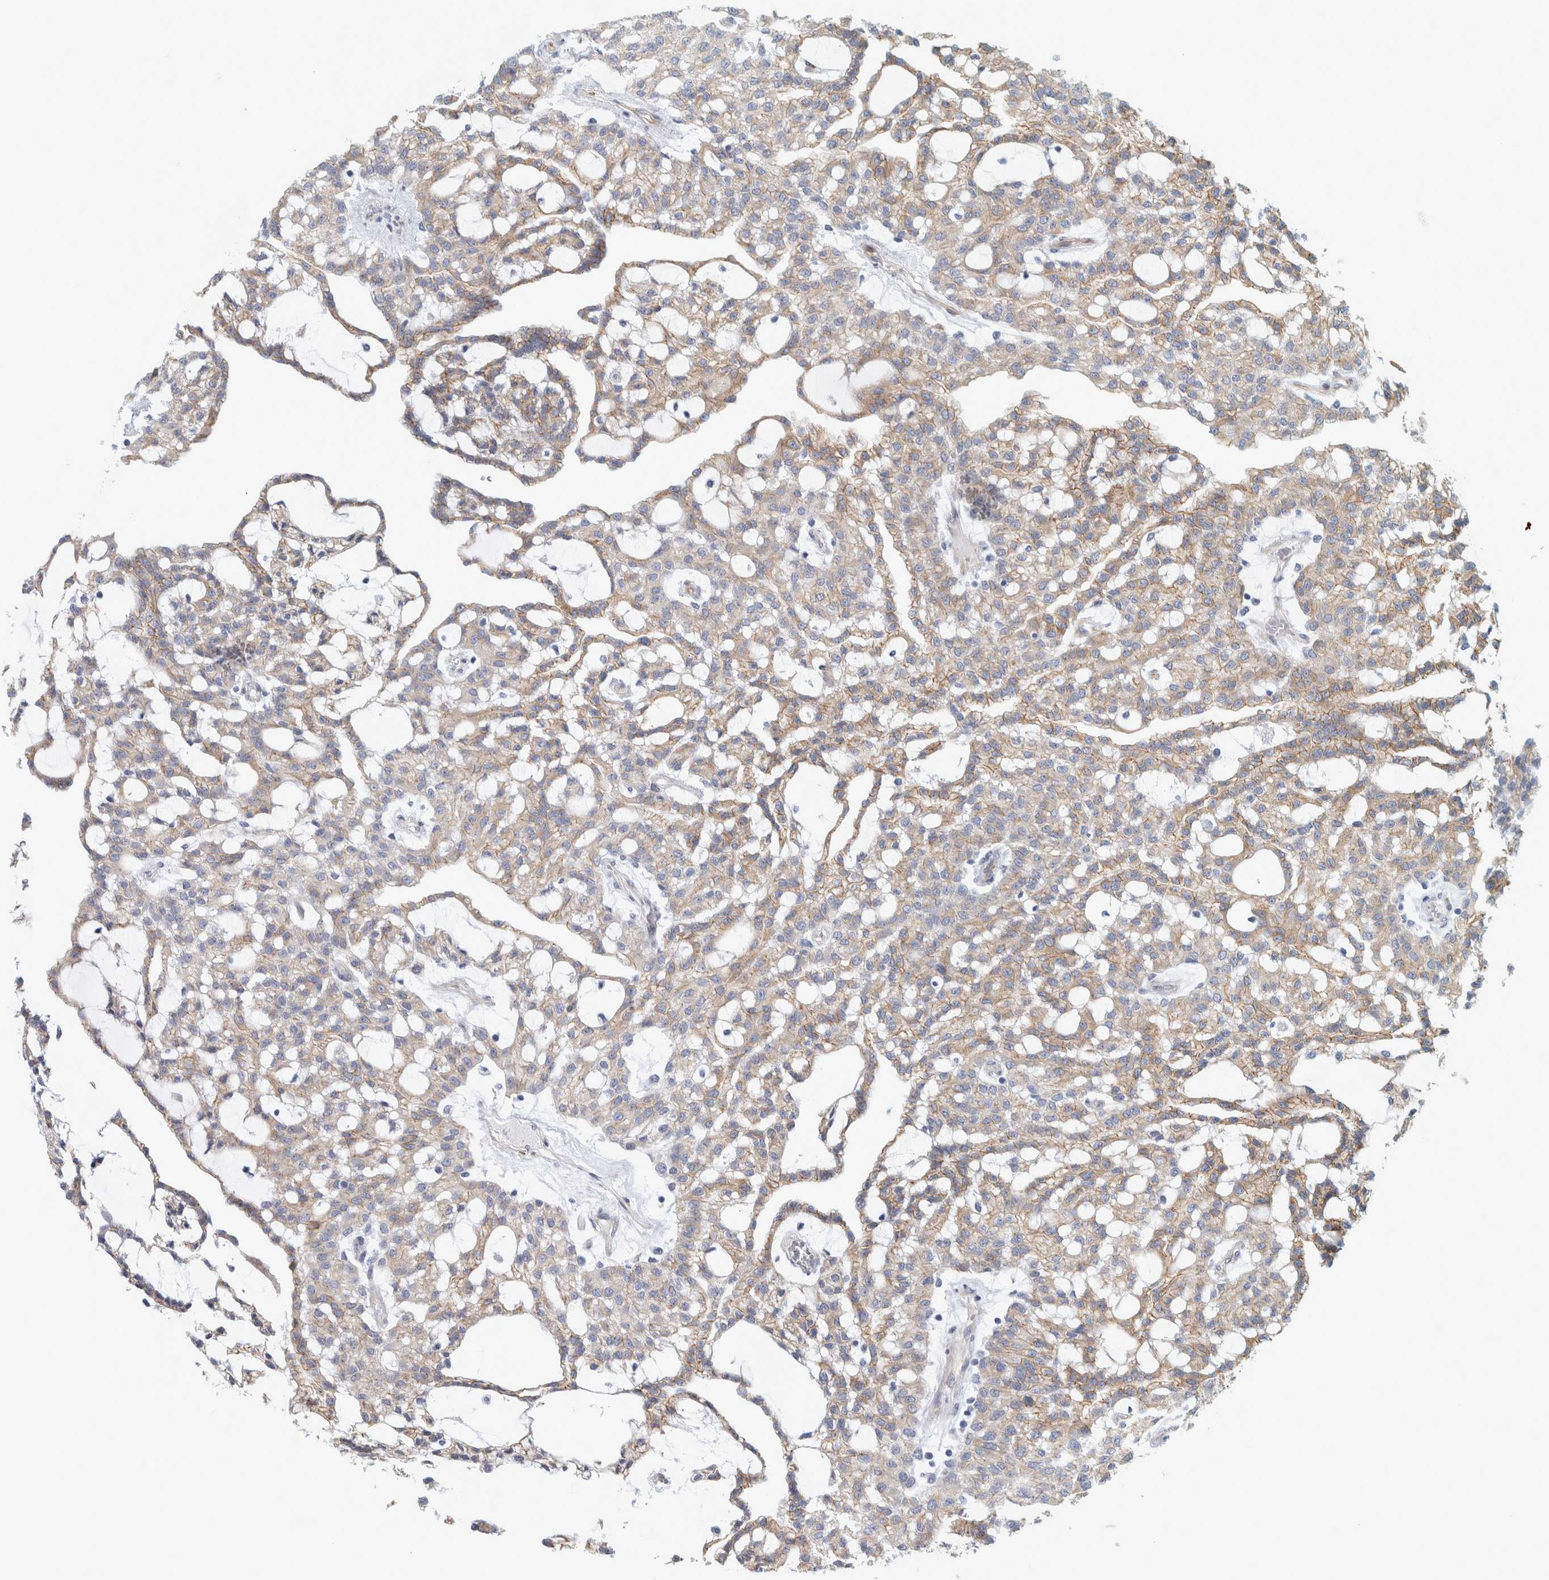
{"staining": {"intensity": "weak", "quantity": ">75%", "location": "cytoplasmic/membranous"}, "tissue": "renal cancer", "cell_type": "Tumor cells", "image_type": "cancer", "snomed": [{"axis": "morphology", "description": "Adenocarcinoma, NOS"}, {"axis": "topography", "description": "Kidney"}], "caption": "About >75% of tumor cells in human renal cancer demonstrate weak cytoplasmic/membranous protein expression as visualized by brown immunohistochemical staining.", "gene": "B3GNT3", "patient": {"sex": "male", "age": 63}}